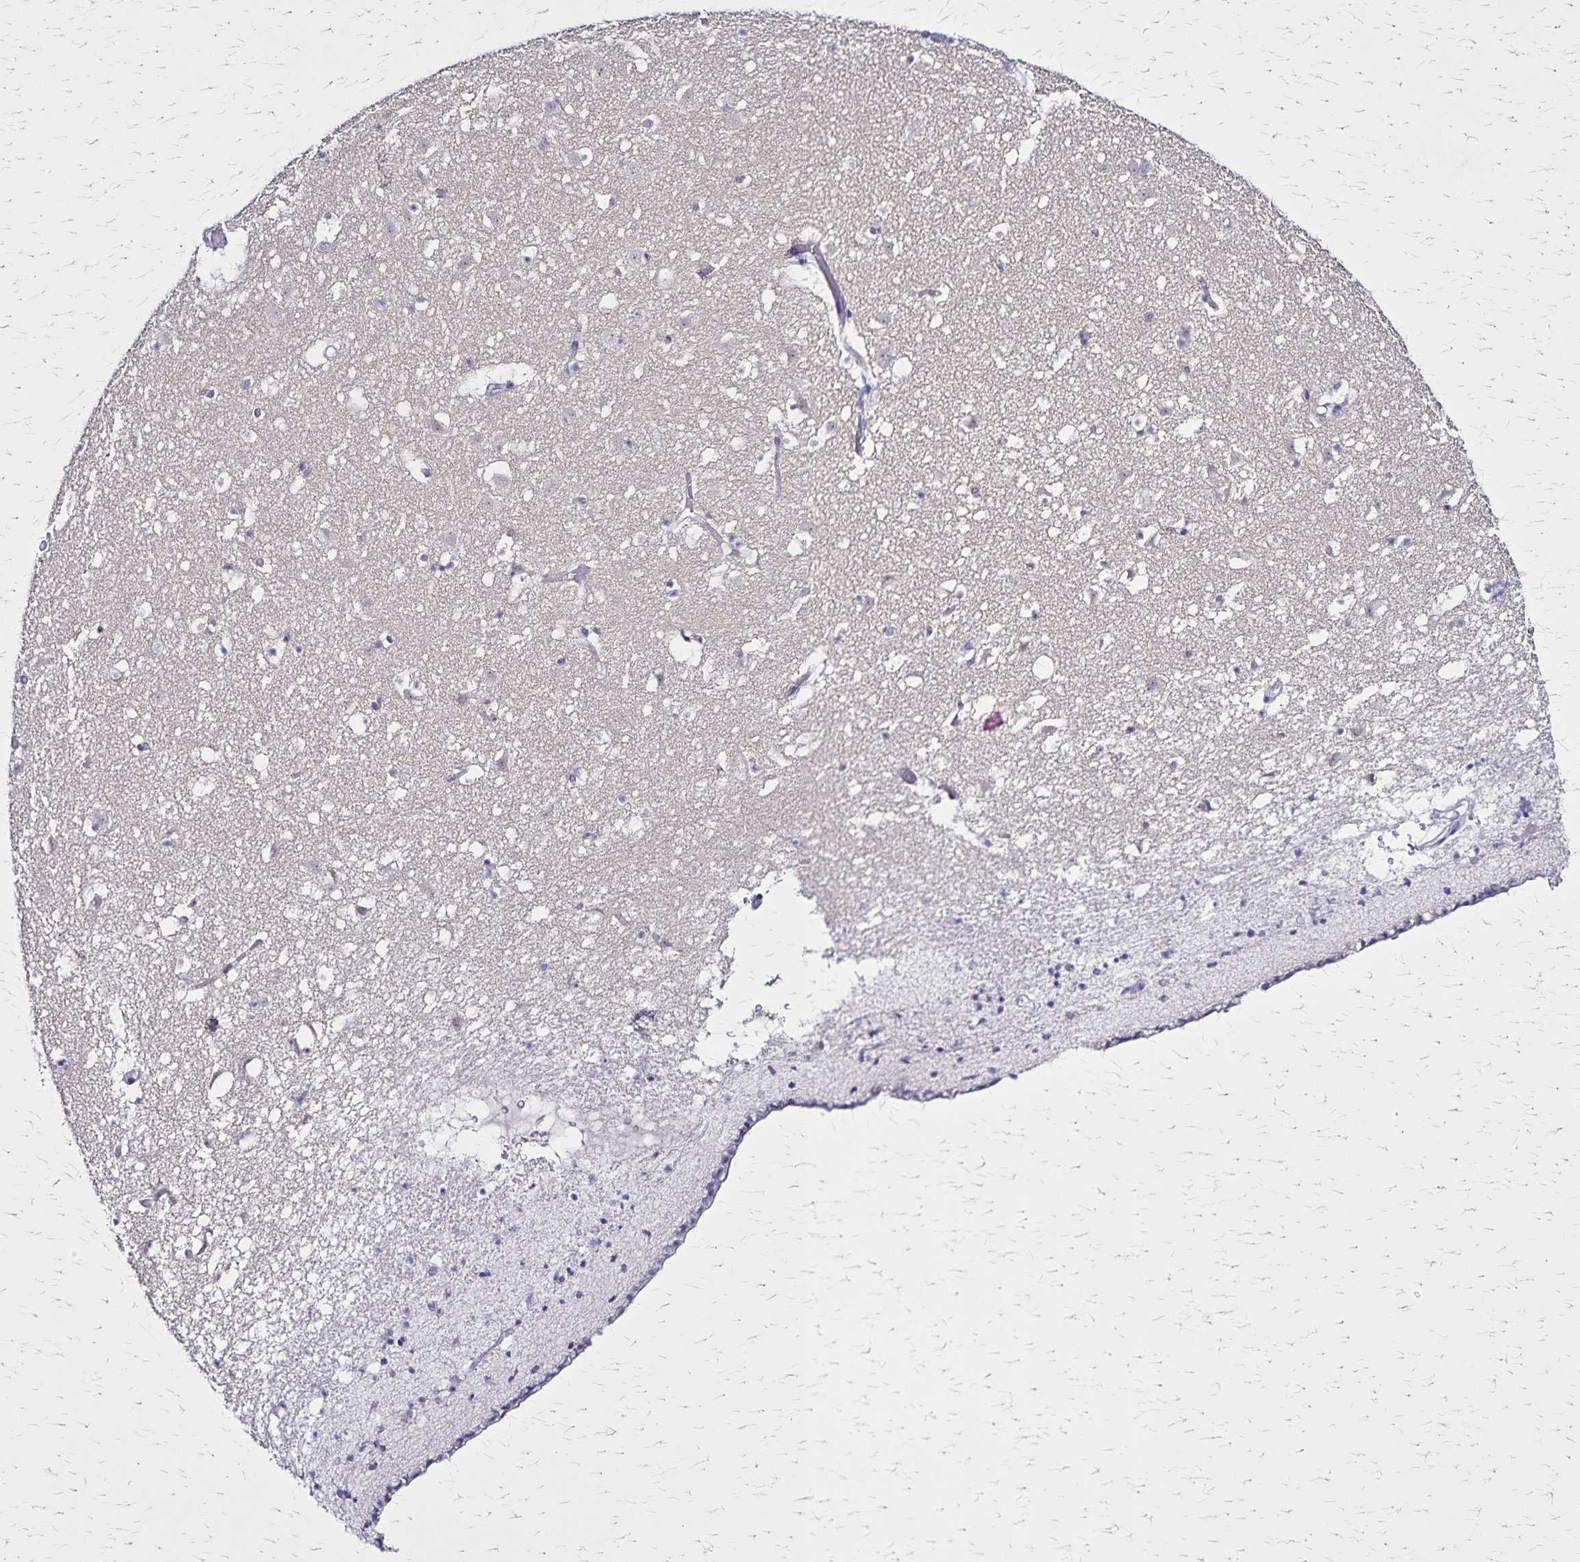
{"staining": {"intensity": "negative", "quantity": "none", "location": "none"}, "tissue": "caudate", "cell_type": "Glial cells", "image_type": "normal", "snomed": [{"axis": "morphology", "description": "Normal tissue, NOS"}, {"axis": "topography", "description": "Lateral ventricle wall"}], "caption": "This is an IHC photomicrograph of benign human caudate. There is no staining in glial cells.", "gene": "PLXNA4", "patient": {"sex": "female", "age": 42}}